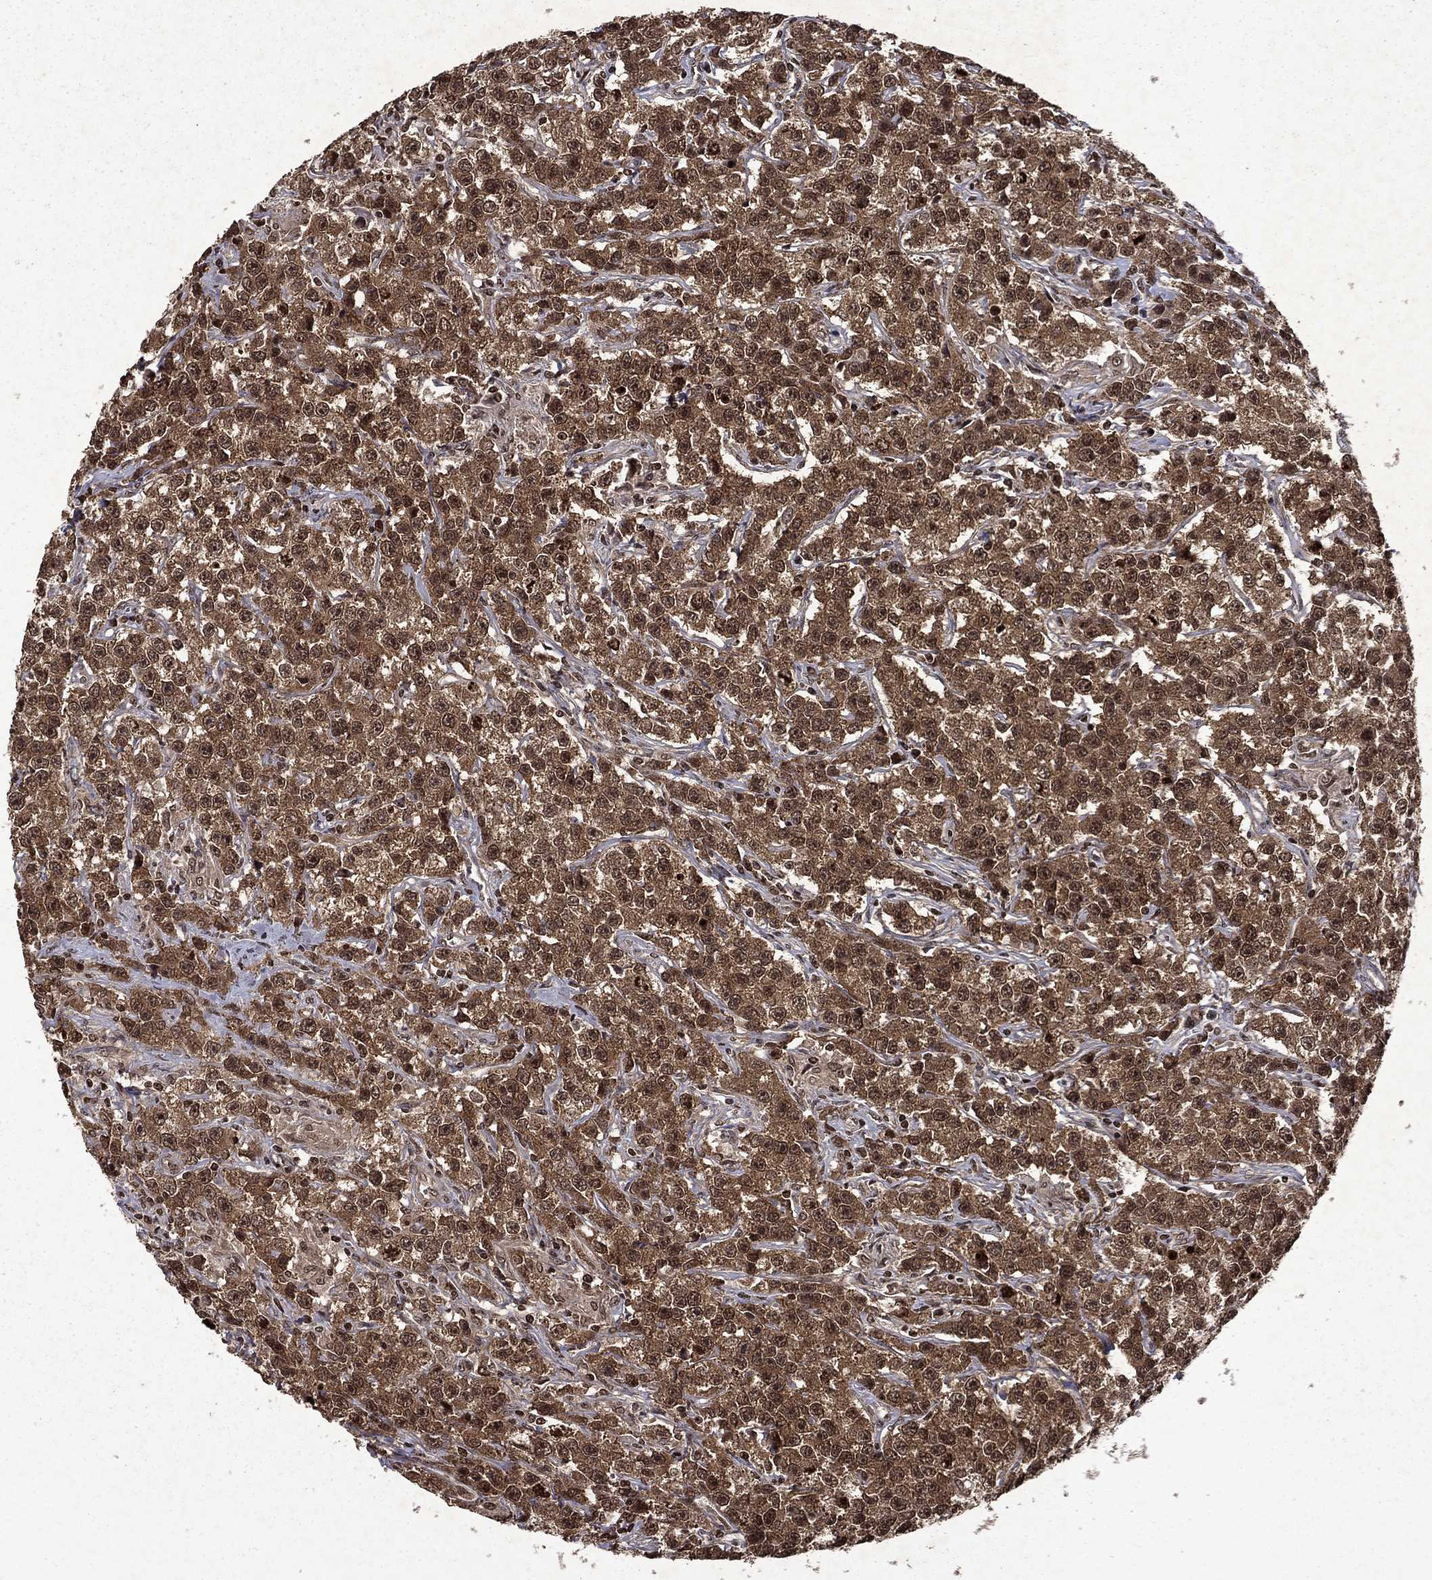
{"staining": {"intensity": "moderate", "quantity": ">75%", "location": "cytoplasmic/membranous,nuclear"}, "tissue": "testis cancer", "cell_type": "Tumor cells", "image_type": "cancer", "snomed": [{"axis": "morphology", "description": "Seminoma, NOS"}, {"axis": "topography", "description": "Testis"}], "caption": "This is a photomicrograph of IHC staining of testis cancer (seminoma), which shows moderate positivity in the cytoplasmic/membranous and nuclear of tumor cells.", "gene": "PIN4", "patient": {"sex": "male", "age": 59}}